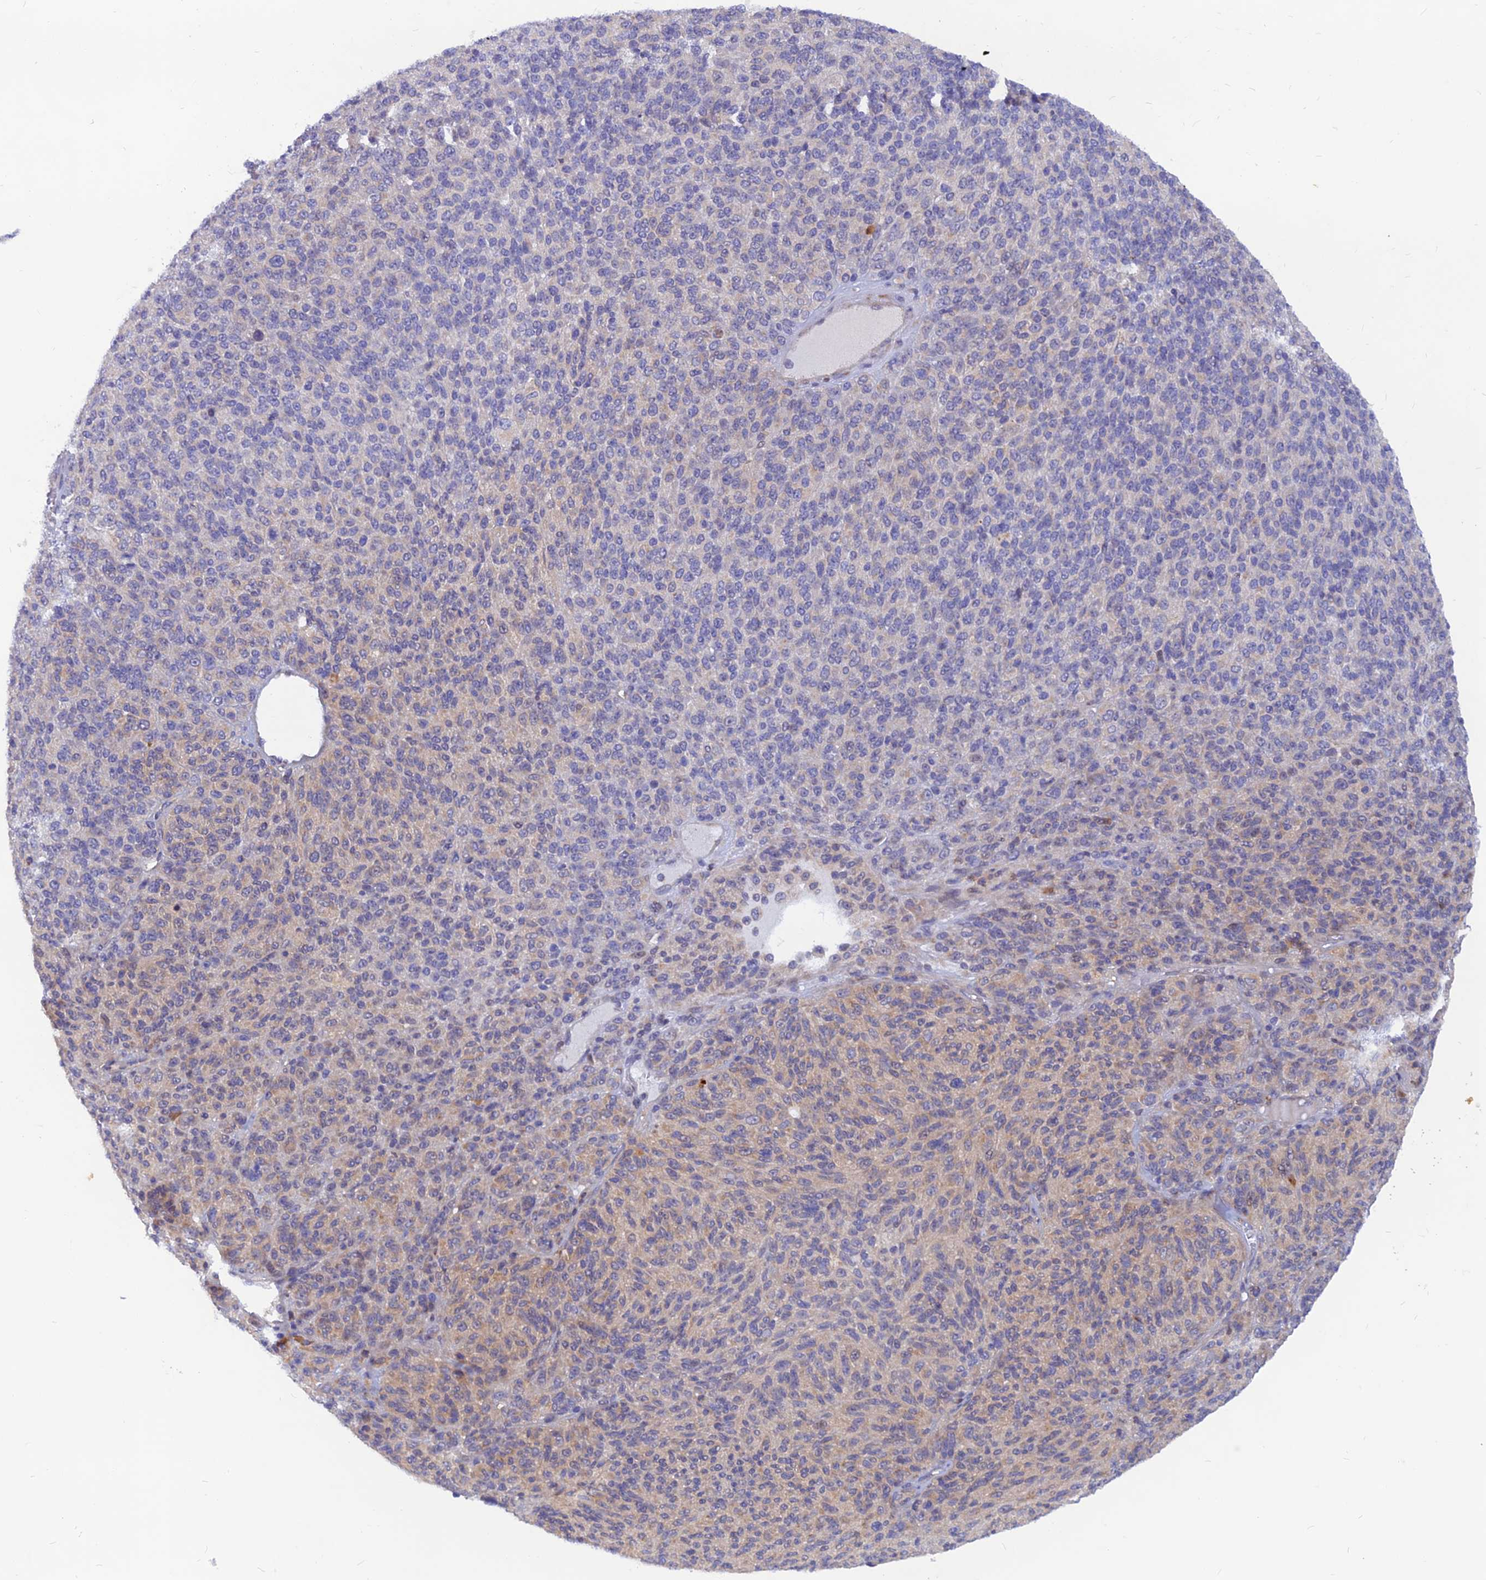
{"staining": {"intensity": "weak", "quantity": "<25%", "location": "cytoplasmic/membranous"}, "tissue": "melanoma", "cell_type": "Tumor cells", "image_type": "cancer", "snomed": [{"axis": "morphology", "description": "Malignant melanoma, Metastatic site"}, {"axis": "topography", "description": "Brain"}], "caption": "A histopathology image of human melanoma is negative for staining in tumor cells. (DAB immunohistochemistry (IHC) with hematoxylin counter stain).", "gene": "DNAJC16", "patient": {"sex": "female", "age": 56}}